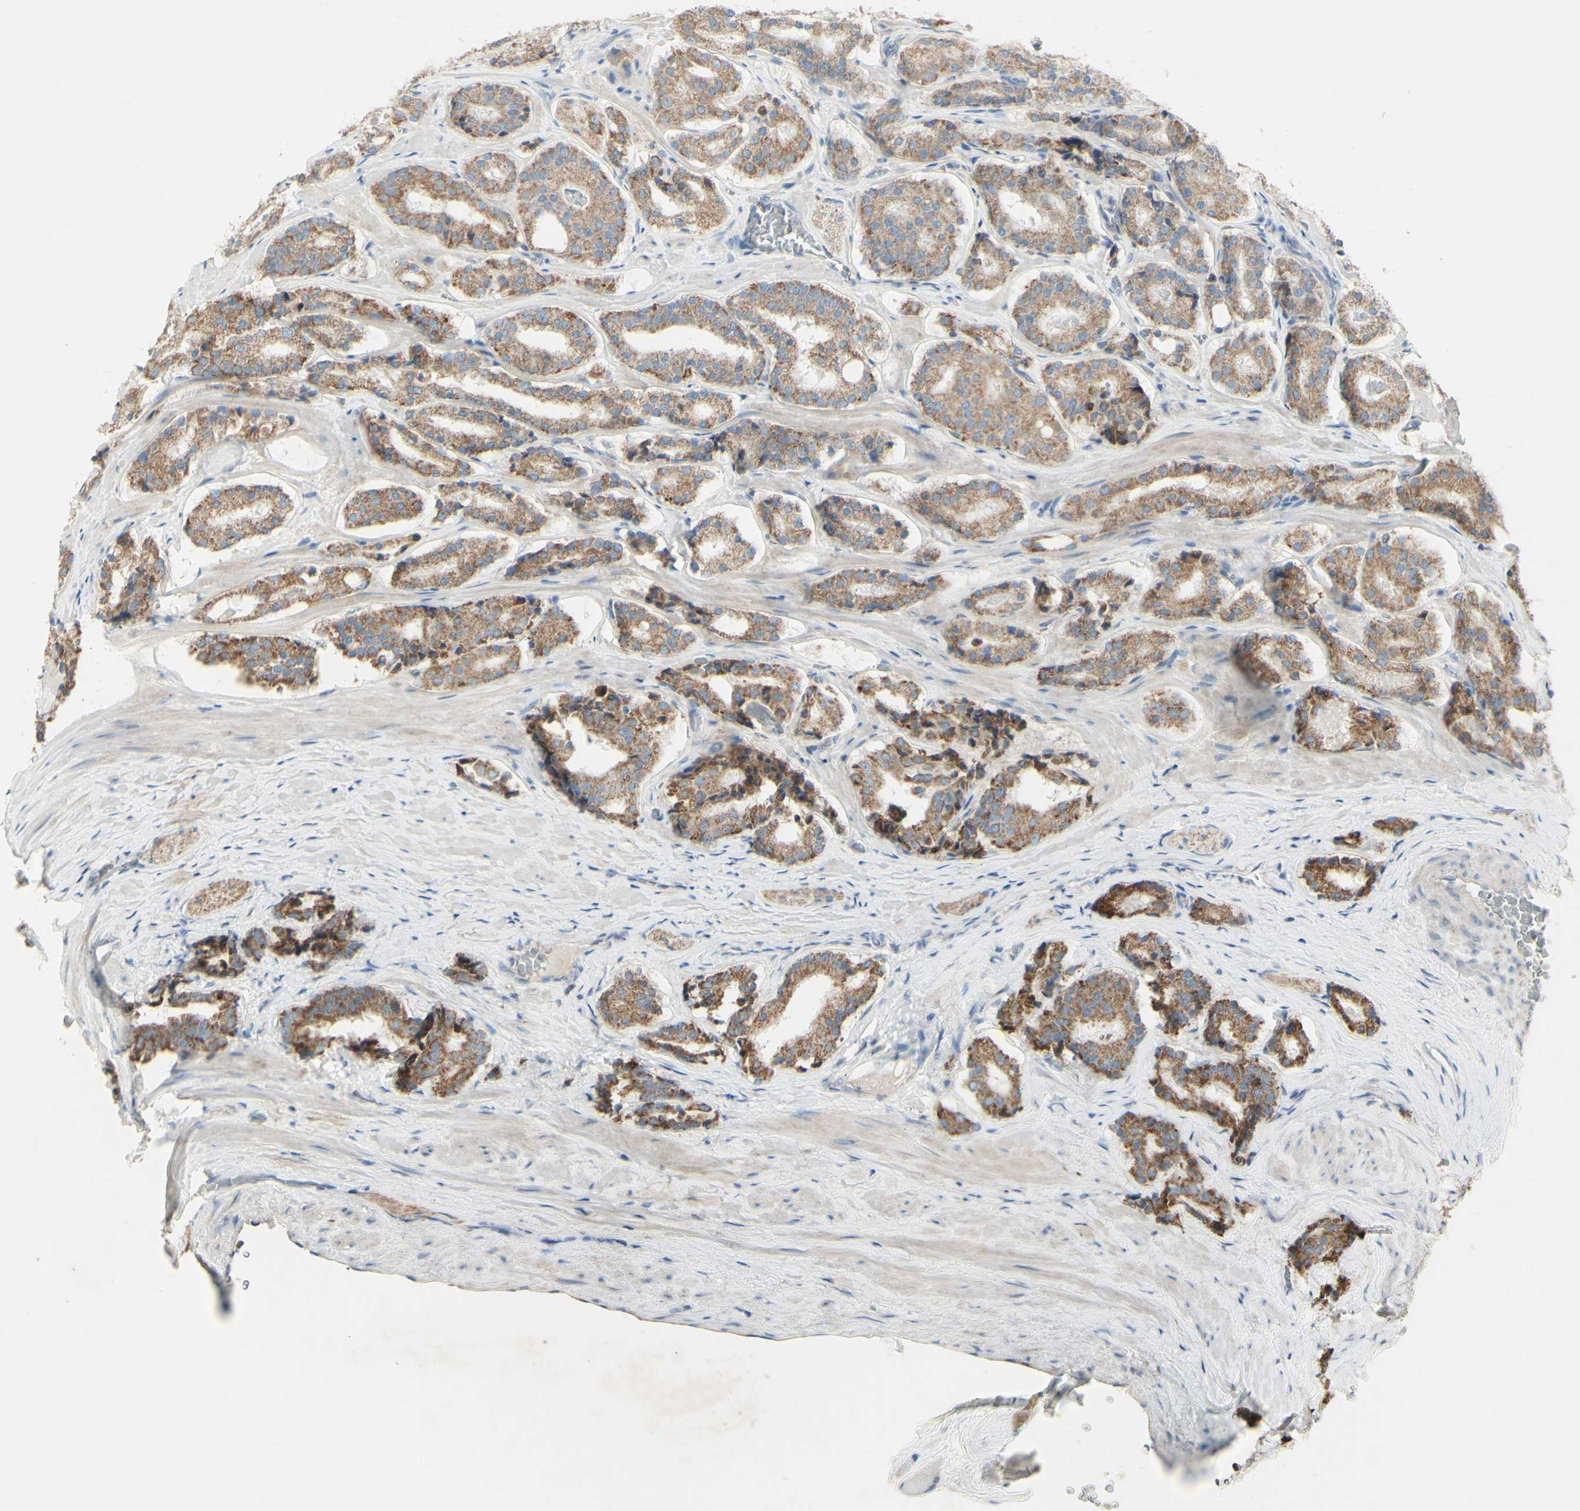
{"staining": {"intensity": "moderate", "quantity": "25%-75%", "location": "cytoplasmic/membranous"}, "tissue": "prostate cancer", "cell_type": "Tumor cells", "image_type": "cancer", "snomed": [{"axis": "morphology", "description": "Adenocarcinoma, High grade"}, {"axis": "topography", "description": "Prostate"}], "caption": "Moderate cytoplasmic/membranous positivity for a protein is appreciated in approximately 25%-75% of tumor cells of adenocarcinoma (high-grade) (prostate) using immunohistochemistry (IHC).", "gene": "CNTNAP1", "patient": {"sex": "male", "age": 60}}